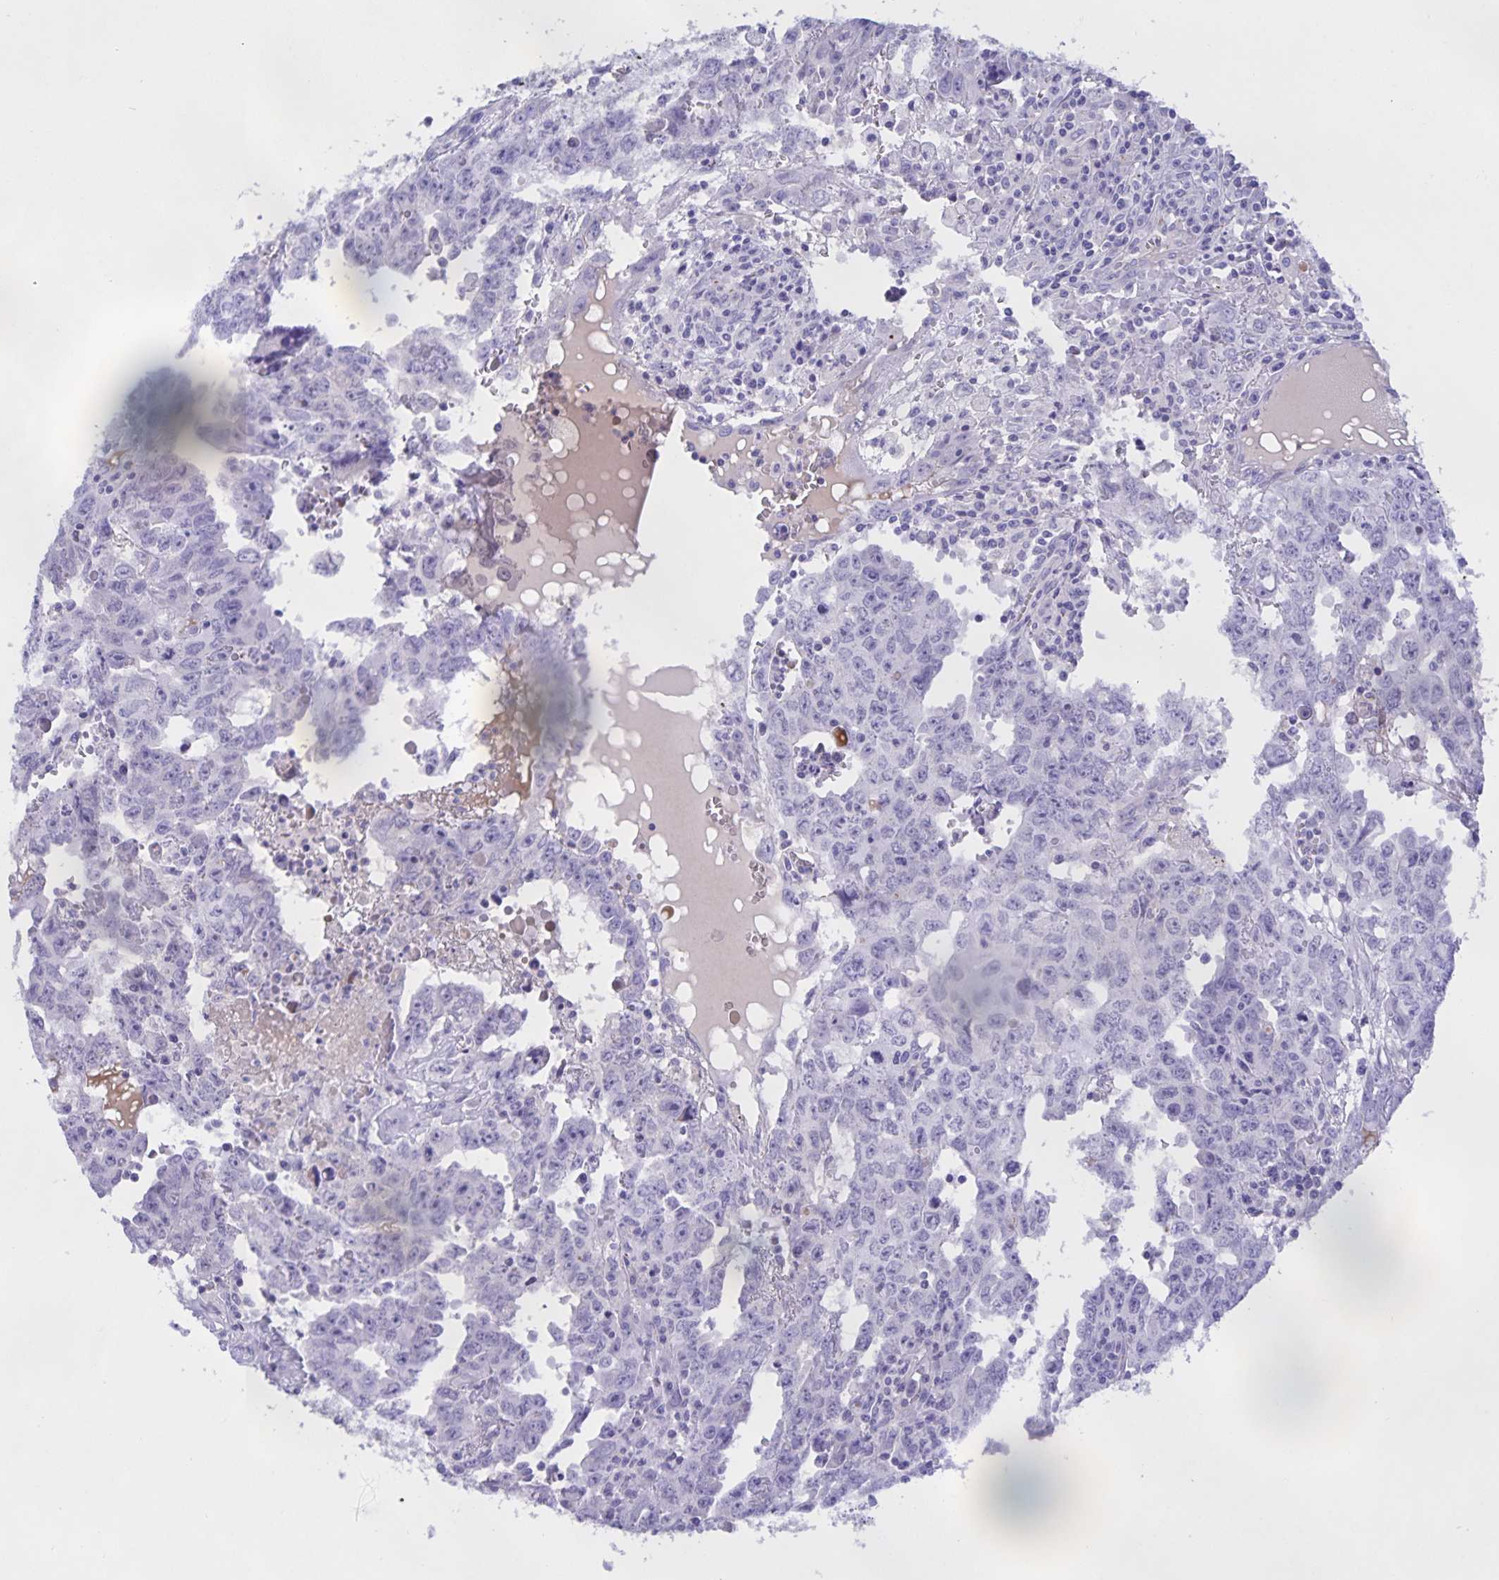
{"staining": {"intensity": "negative", "quantity": "none", "location": "none"}, "tissue": "testis cancer", "cell_type": "Tumor cells", "image_type": "cancer", "snomed": [{"axis": "morphology", "description": "Carcinoma, Embryonal, NOS"}, {"axis": "topography", "description": "Testis"}], "caption": "High magnification brightfield microscopy of testis cancer (embryonal carcinoma) stained with DAB (3,3'-diaminobenzidine) (brown) and counterstained with hematoxylin (blue): tumor cells show no significant positivity.", "gene": "CATSPER4", "patient": {"sex": "male", "age": 22}}